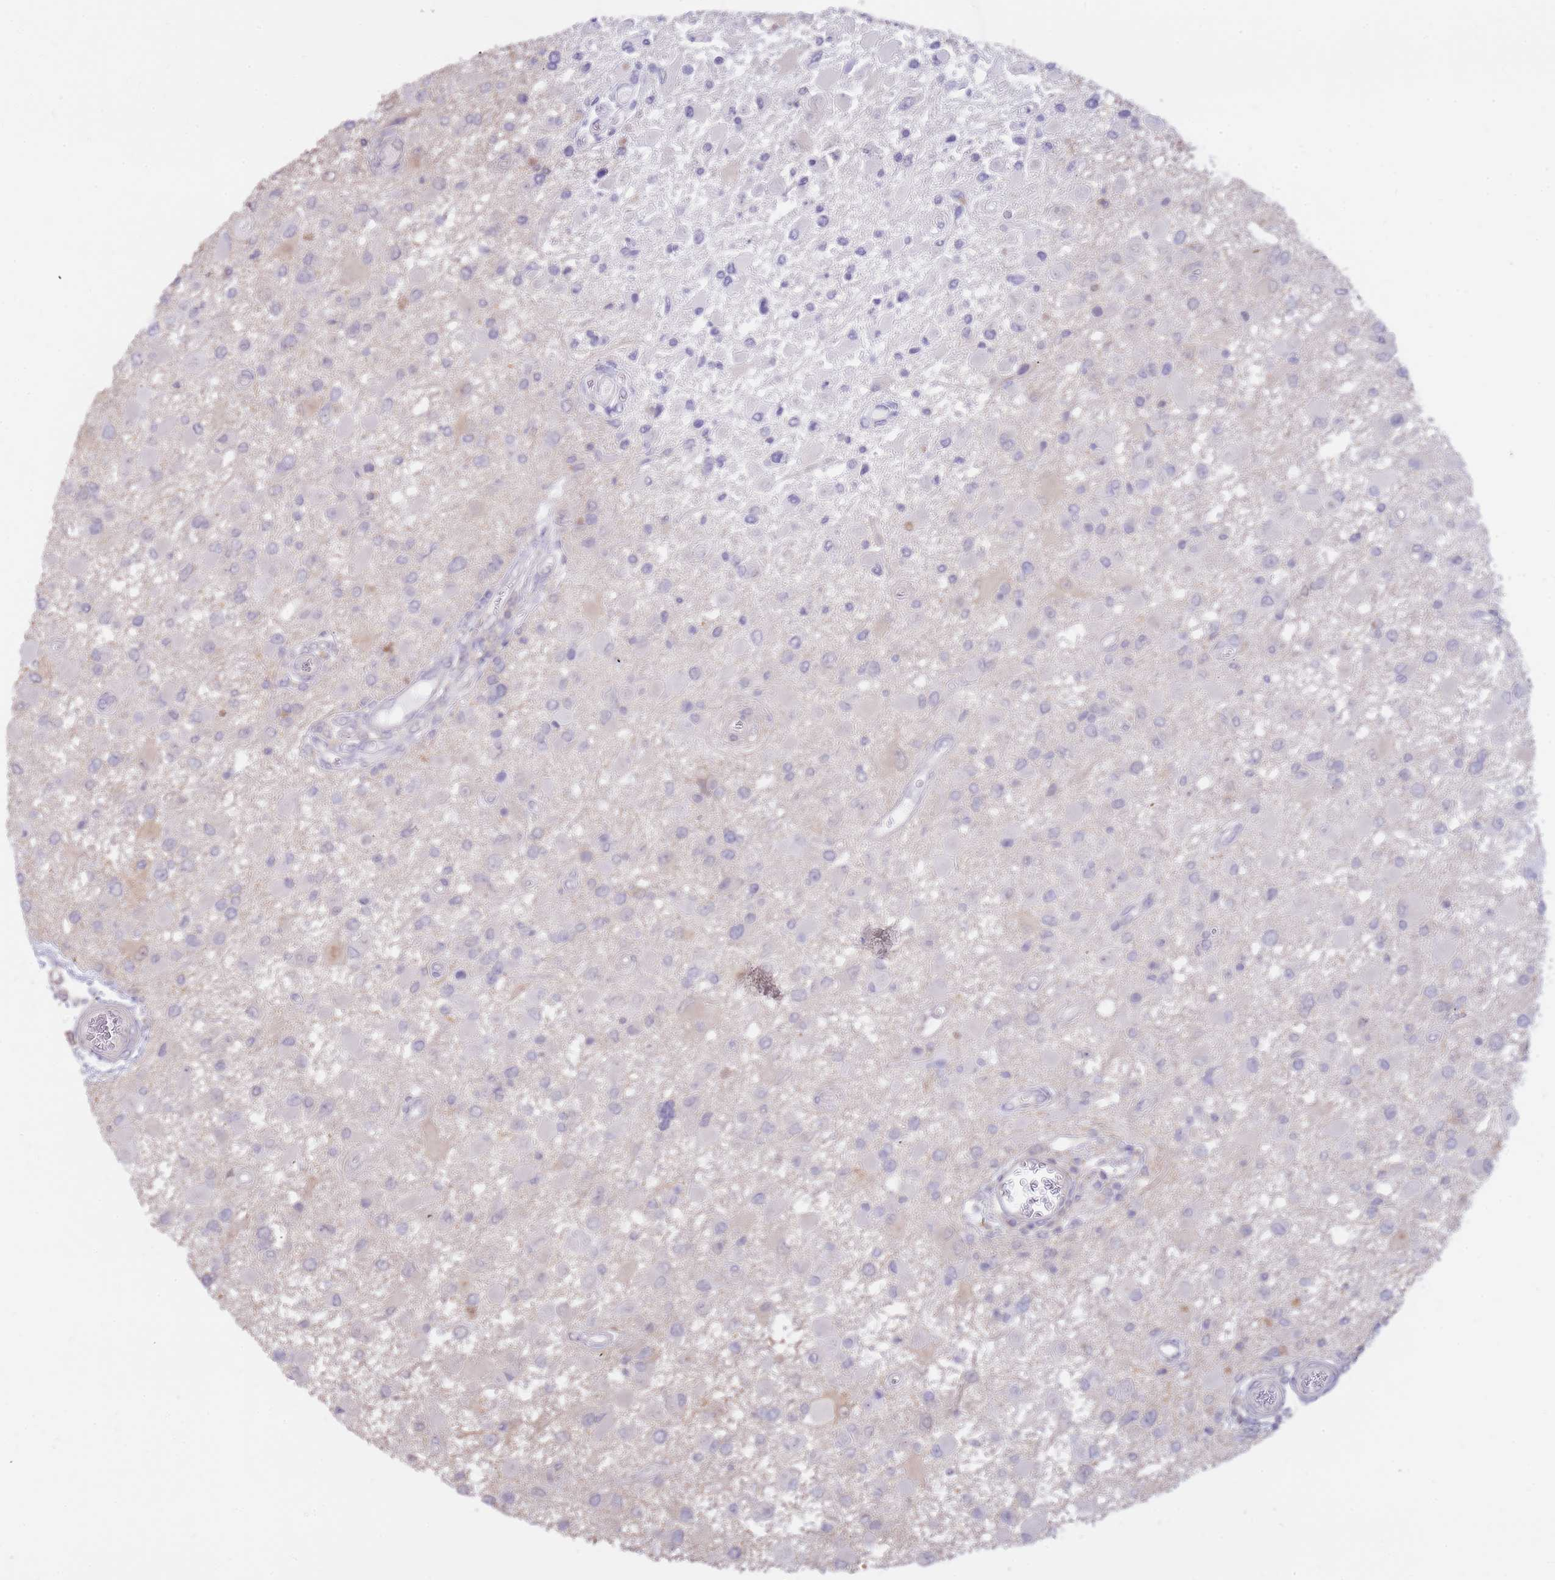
{"staining": {"intensity": "negative", "quantity": "none", "location": "none"}, "tissue": "glioma", "cell_type": "Tumor cells", "image_type": "cancer", "snomed": [{"axis": "morphology", "description": "Glioma, malignant, High grade"}, {"axis": "topography", "description": "Brain"}], "caption": "Tumor cells are negative for brown protein staining in malignant glioma (high-grade). (DAB (3,3'-diaminobenzidine) IHC with hematoxylin counter stain).", "gene": "AP5S1", "patient": {"sex": "male", "age": 53}}